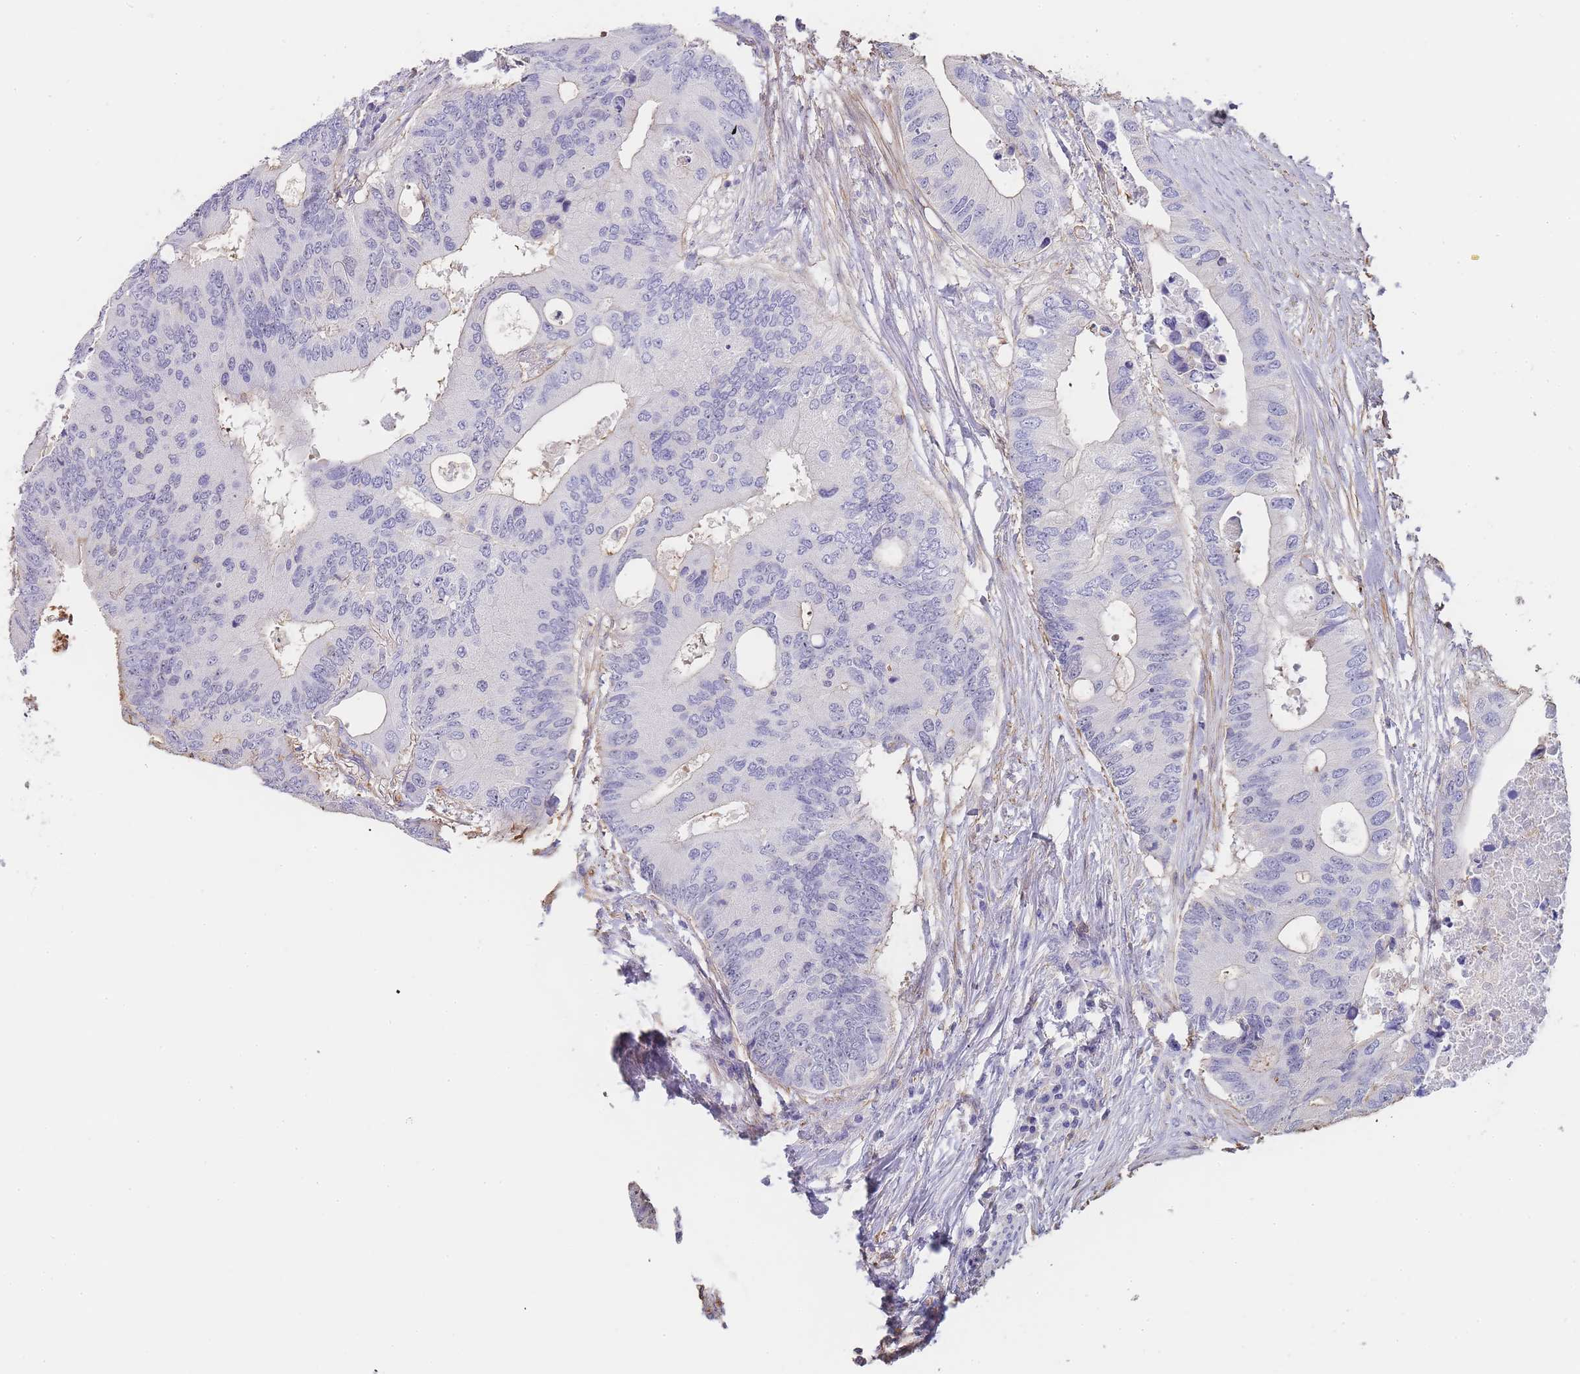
{"staining": {"intensity": "negative", "quantity": "none", "location": "none"}, "tissue": "colorectal cancer", "cell_type": "Tumor cells", "image_type": "cancer", "snomed": [{"axis": "morphology", "description": "Adenocarcinoma, NOS"}, {"axis": "topography", "description": "Colon"}], "caption": "DAB (3,3'-diaminobenzidine) immunohistochemical staining of adenocarcinoma (colorectal) displays no significant positivity in tumor cells. (DAB immunohistochemistry (IHC), high magnification).", "gene": "NOP14", "patient": {"sex": "male", "age": 71}}